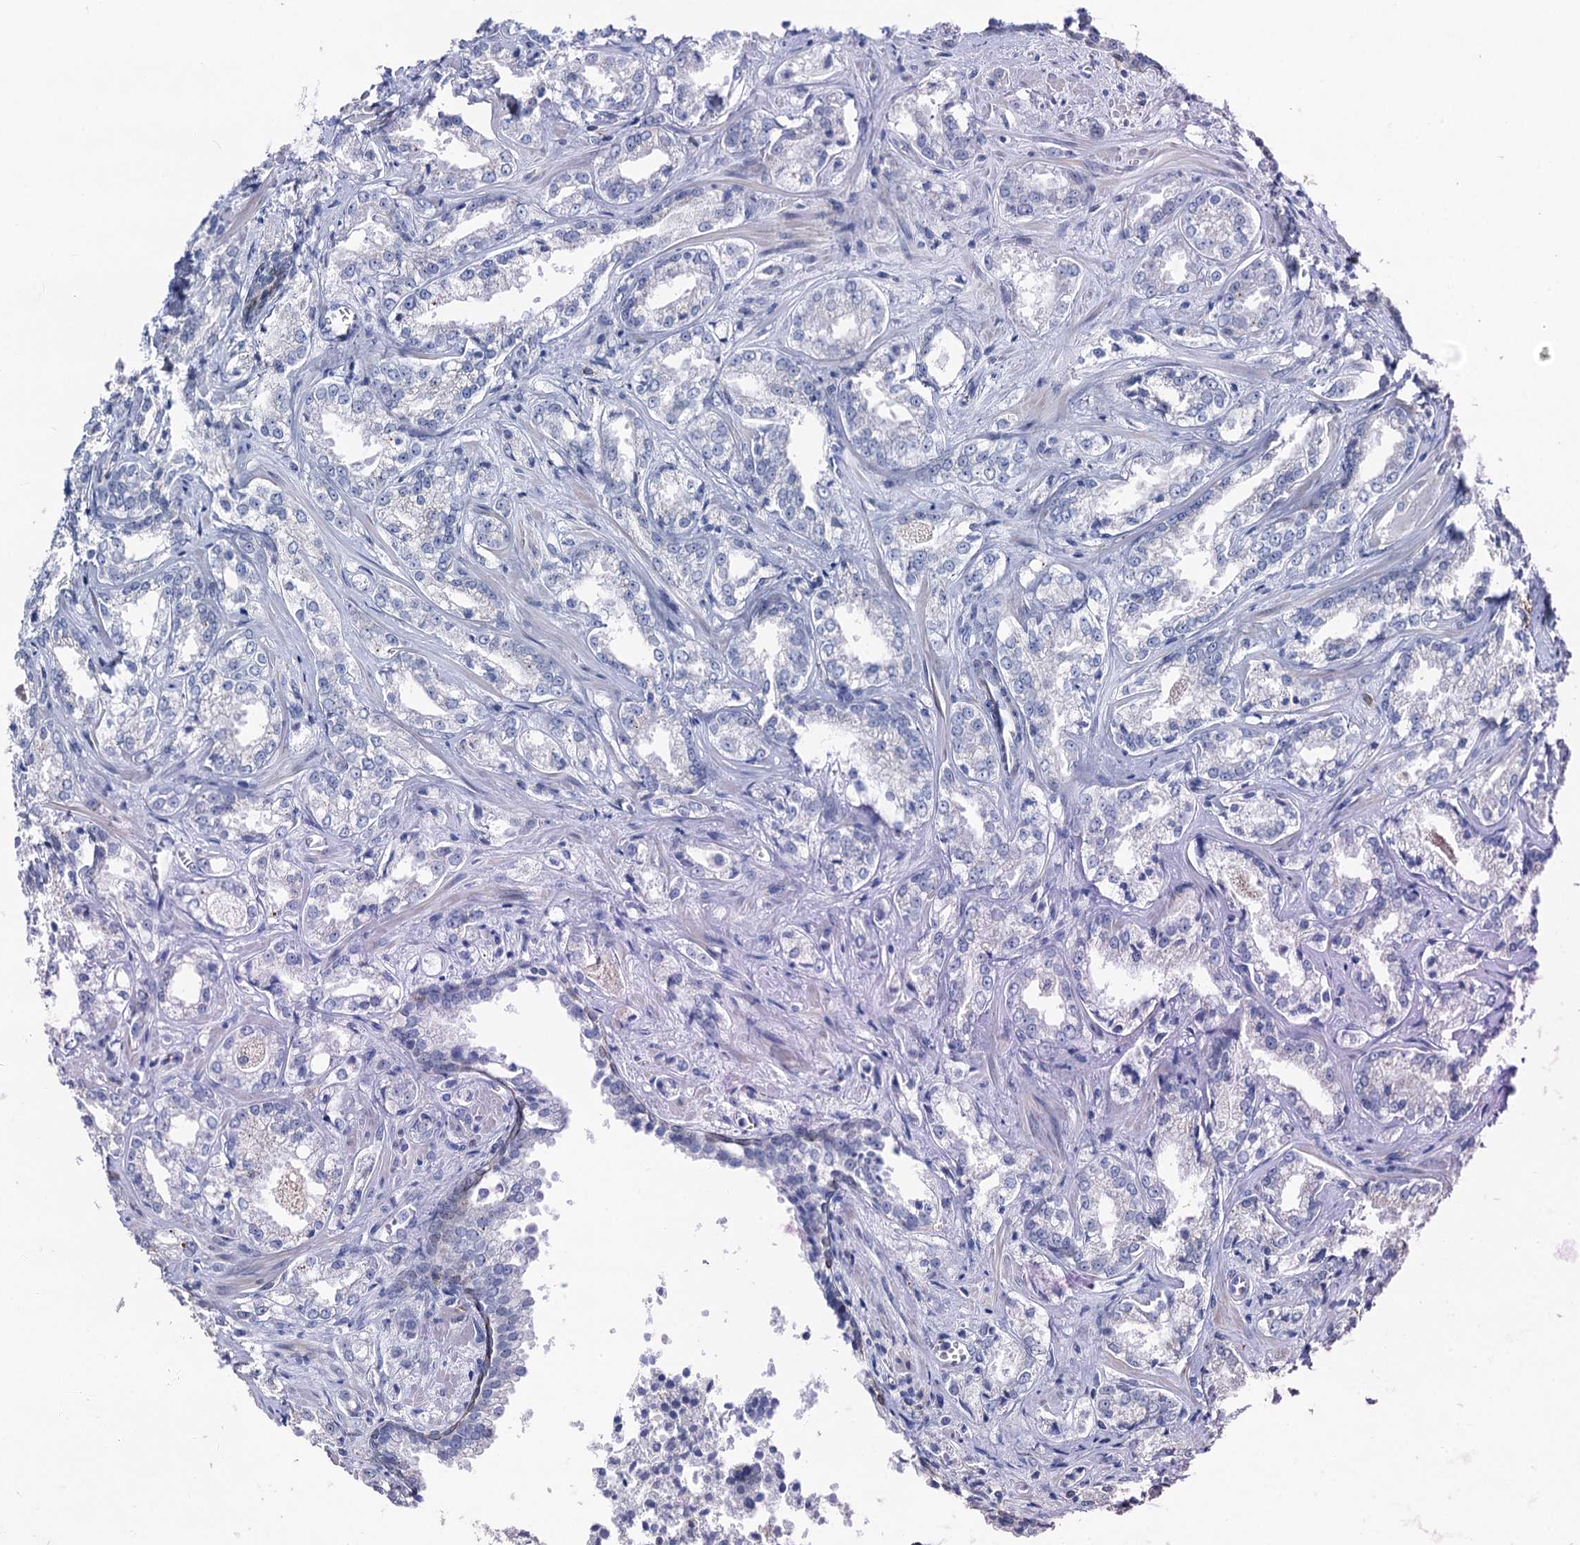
{"staining": {"intensity": "negative", "quantity": "none", "location": "none"}, "tissue": "prostate cancer", "cell_type": "Tumor cells", "image_type": "cancer", "snomed": [{"axis": "morphology", "description": "Adenocarcinoma, Low grade"}, {"axis": "topography", "description": "Prostate"}], "caption": "Immunohistochemical staining of prostate adenocarcinoma (low-grade) reveals no significant staining in tumor cells.", "gene": "TOX3", "patient": {"sex": "male", "age": 47}}